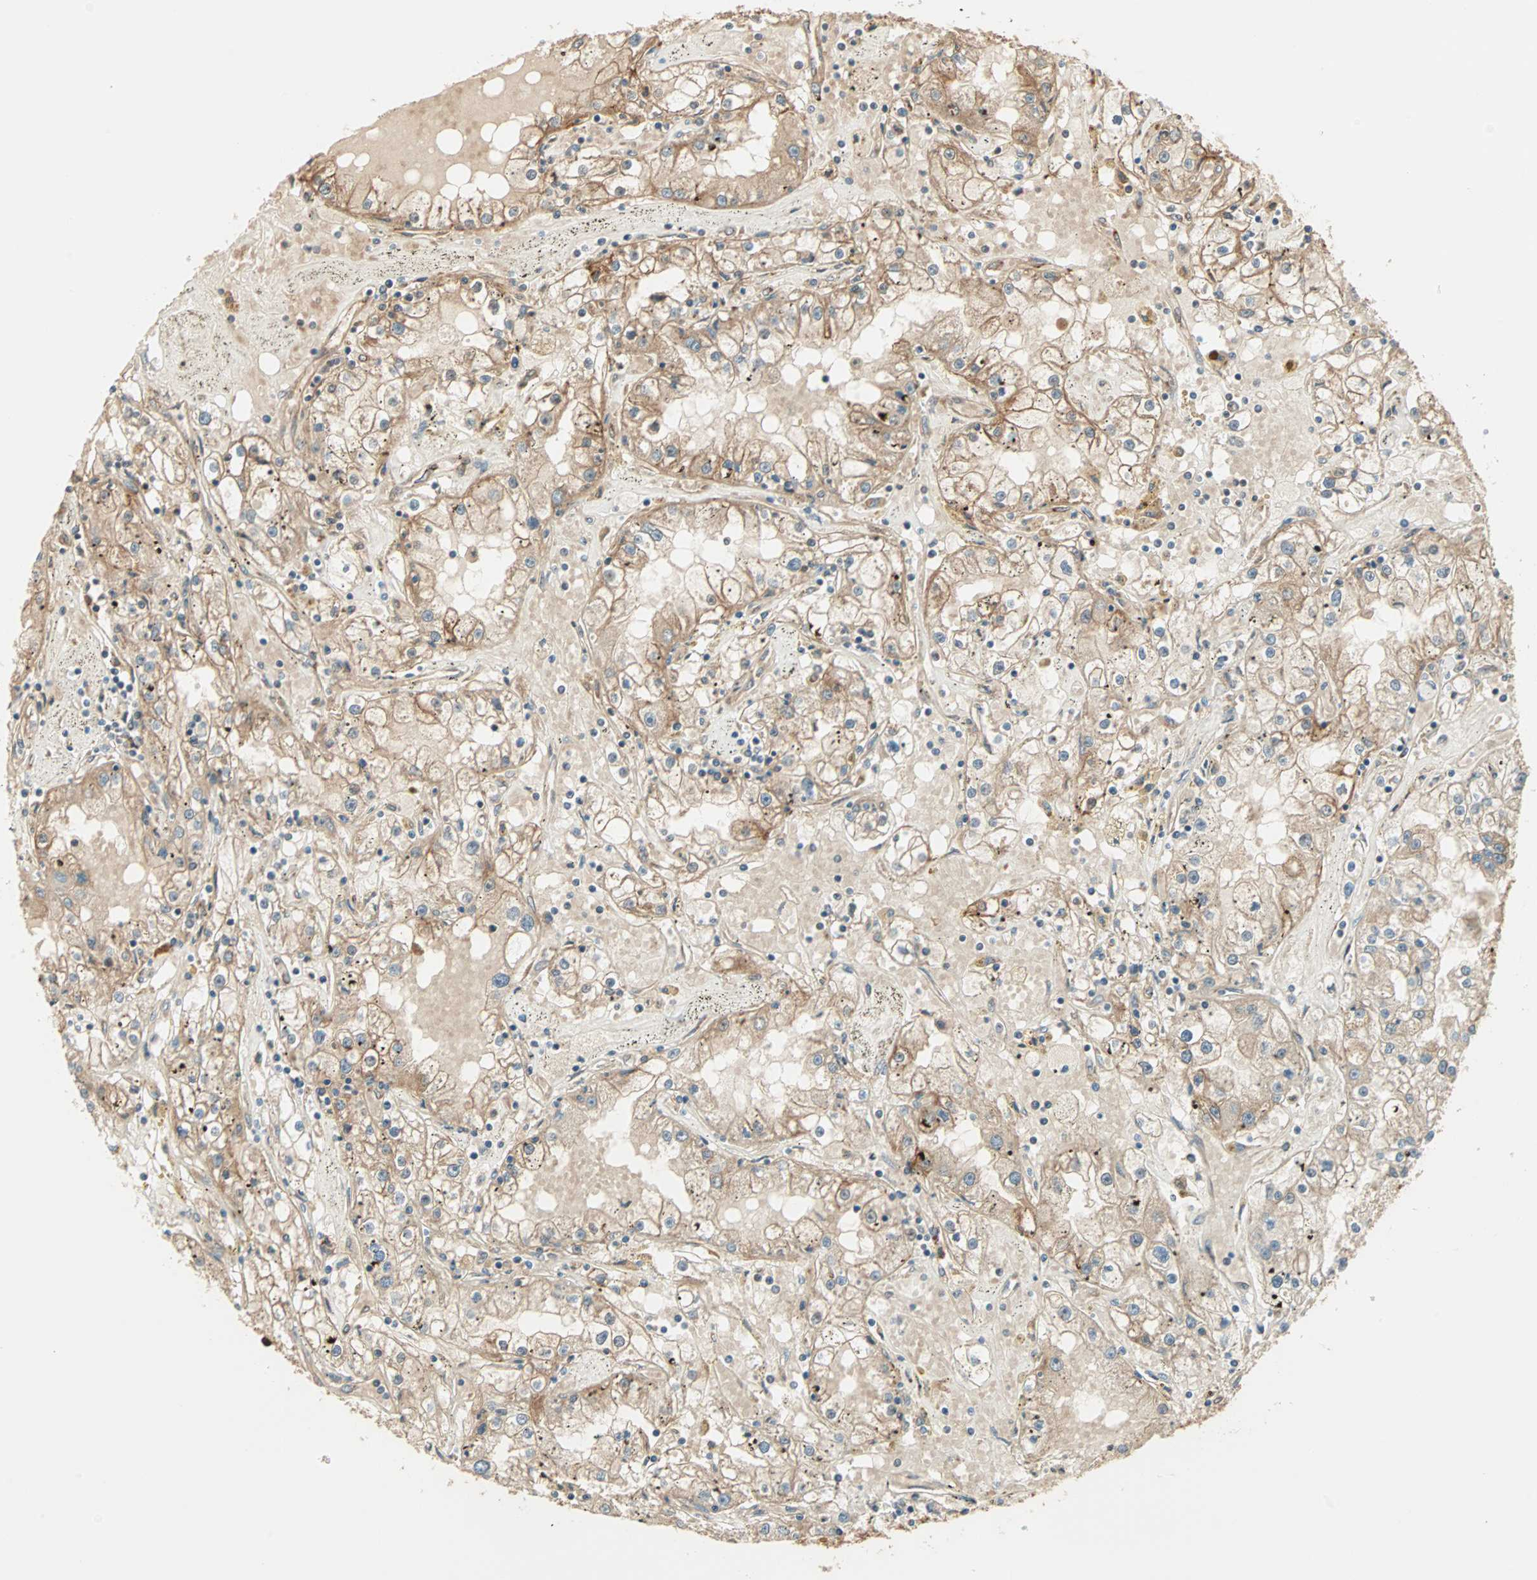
{"staining": {"intensity": "moderate", "quantity": ">75%", "location": "cytoplasmic/membranous"}, "tissue": "renal cancer", "cell_type": "Tumor cells", "image_type": "cancer", "snomed": [{"axis": "morphology", "description": "Adenocarcinoma, NOS"}, {"axis": "topography", "description": "Kidney"}], "caption": "The histopathology image displays a brown stain indicating the presence of a protein in the cytoplasmic/membranous of tumor cells in renal cancer.", "gene": "P4HA1", "patient": {"sex": "male", "age": 56}}